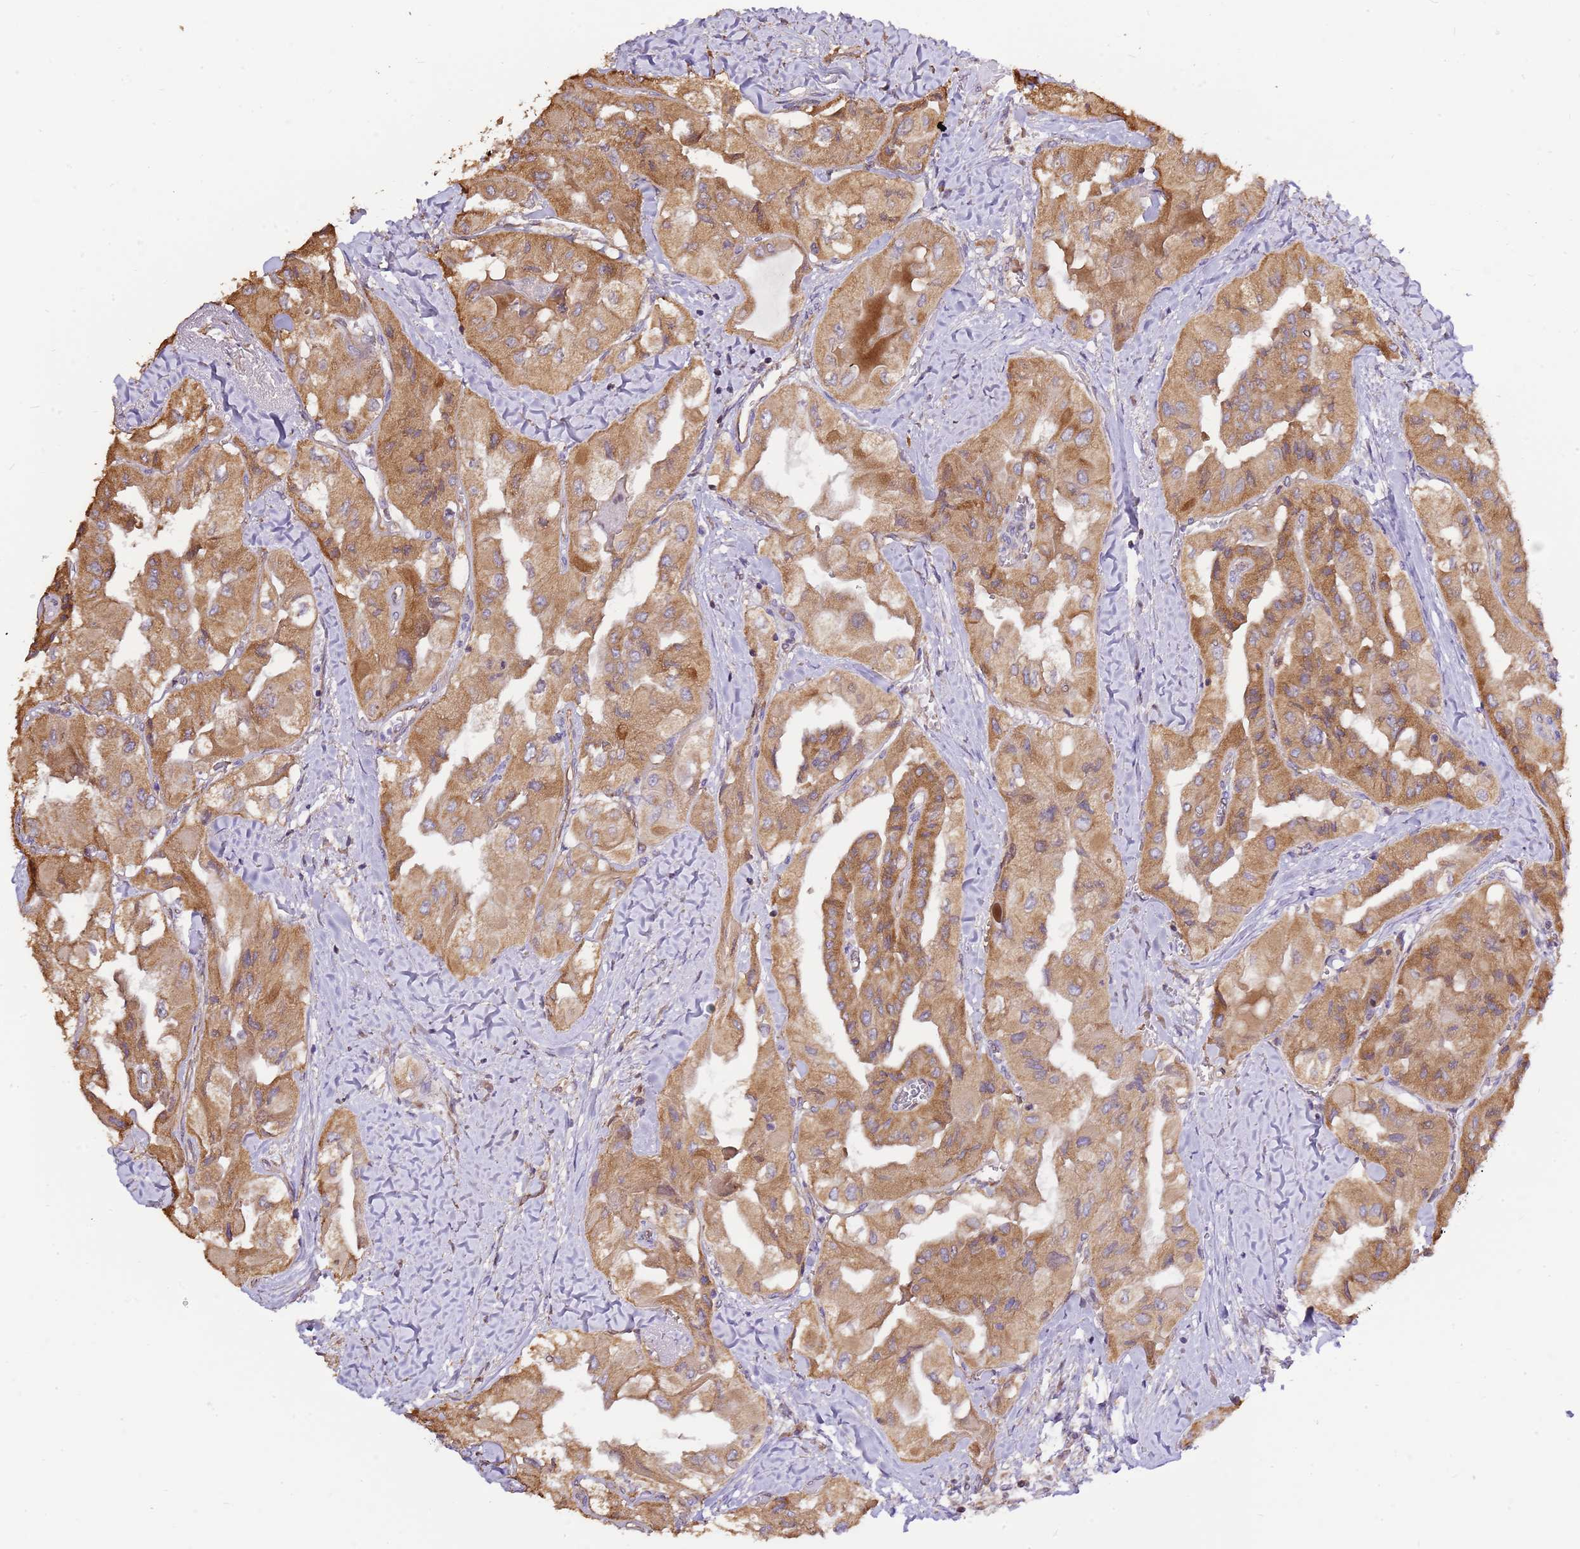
{"staining": {"intensity": "moderate", "quantity": ">75%", "location": "cytoplasmic/membranous"}, "tissue": "thyroid cancer", "cell_type": "Tumor cells", "image_type": "cancer", "snomed": [{"axis": "morphology", "description": "Normal tissue, NOS"}, {"axis": "morphology", "description": "Papillary adenocarcinoma, NOS"}, {"axis": "topography", "description": "Thyroid gland"}], "caption": "IHC of thyroid cancer (papillary adenocarcinoma) shows medium levels of moderate cytoplasmic/membranous staining in approximately >75% of tumor cells. The protein is shown in brown color, while the nuclei are stained blue.", "gene": "DOCK9", "patient": {"sex": "female", "age": 59}}